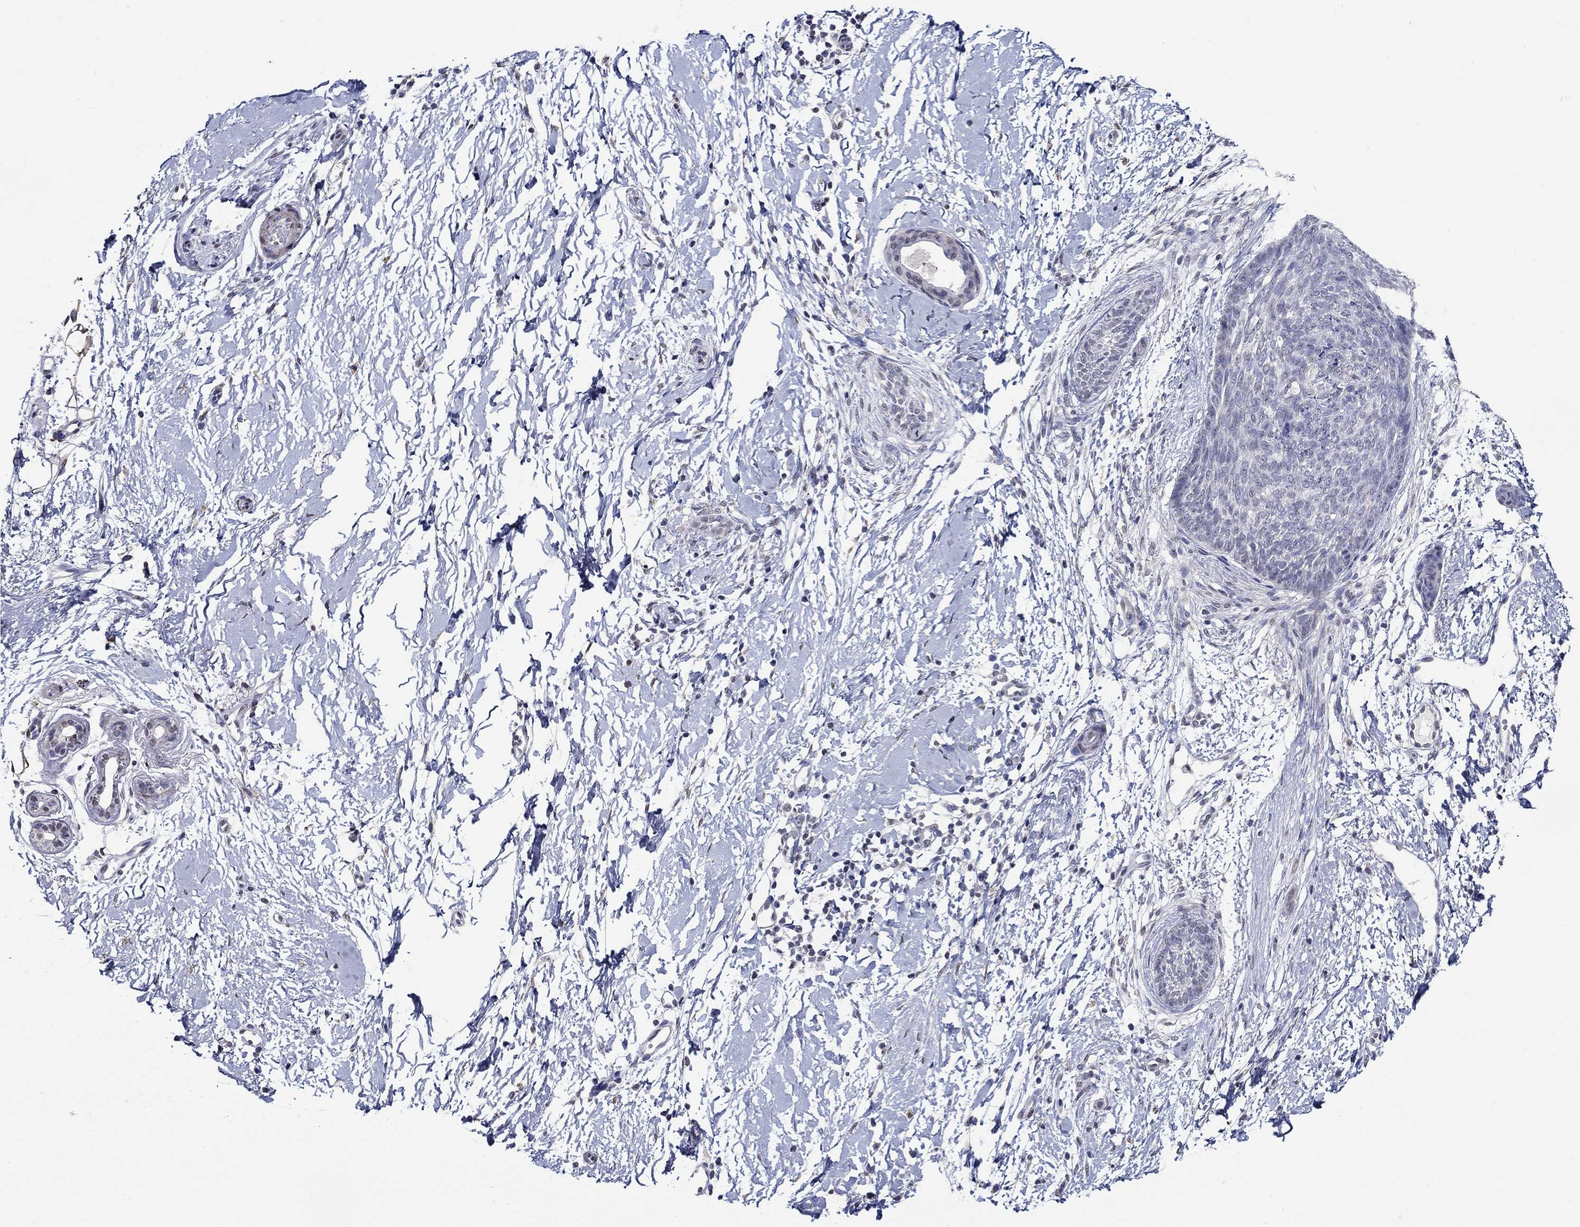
{"staining": {"intensity": "negative", "quantity": "none", "location": "none"}, "tissue": "skin cancer", "cell_type": "Tumor cells", "image_type": "cancer", "snomed": [{"axis": "morphology", "description": "Normal tissue, NOS"}, {"axis": "morphology", "description": "Basal cell carcinoma"}, {"axis": "topography", "description": "Skin"}], "caption": "Tumor cells are negative for brown protein staining in skin cancer.", "gene": "PDE1B", "patient": {"sex": "male", "age": 84}}